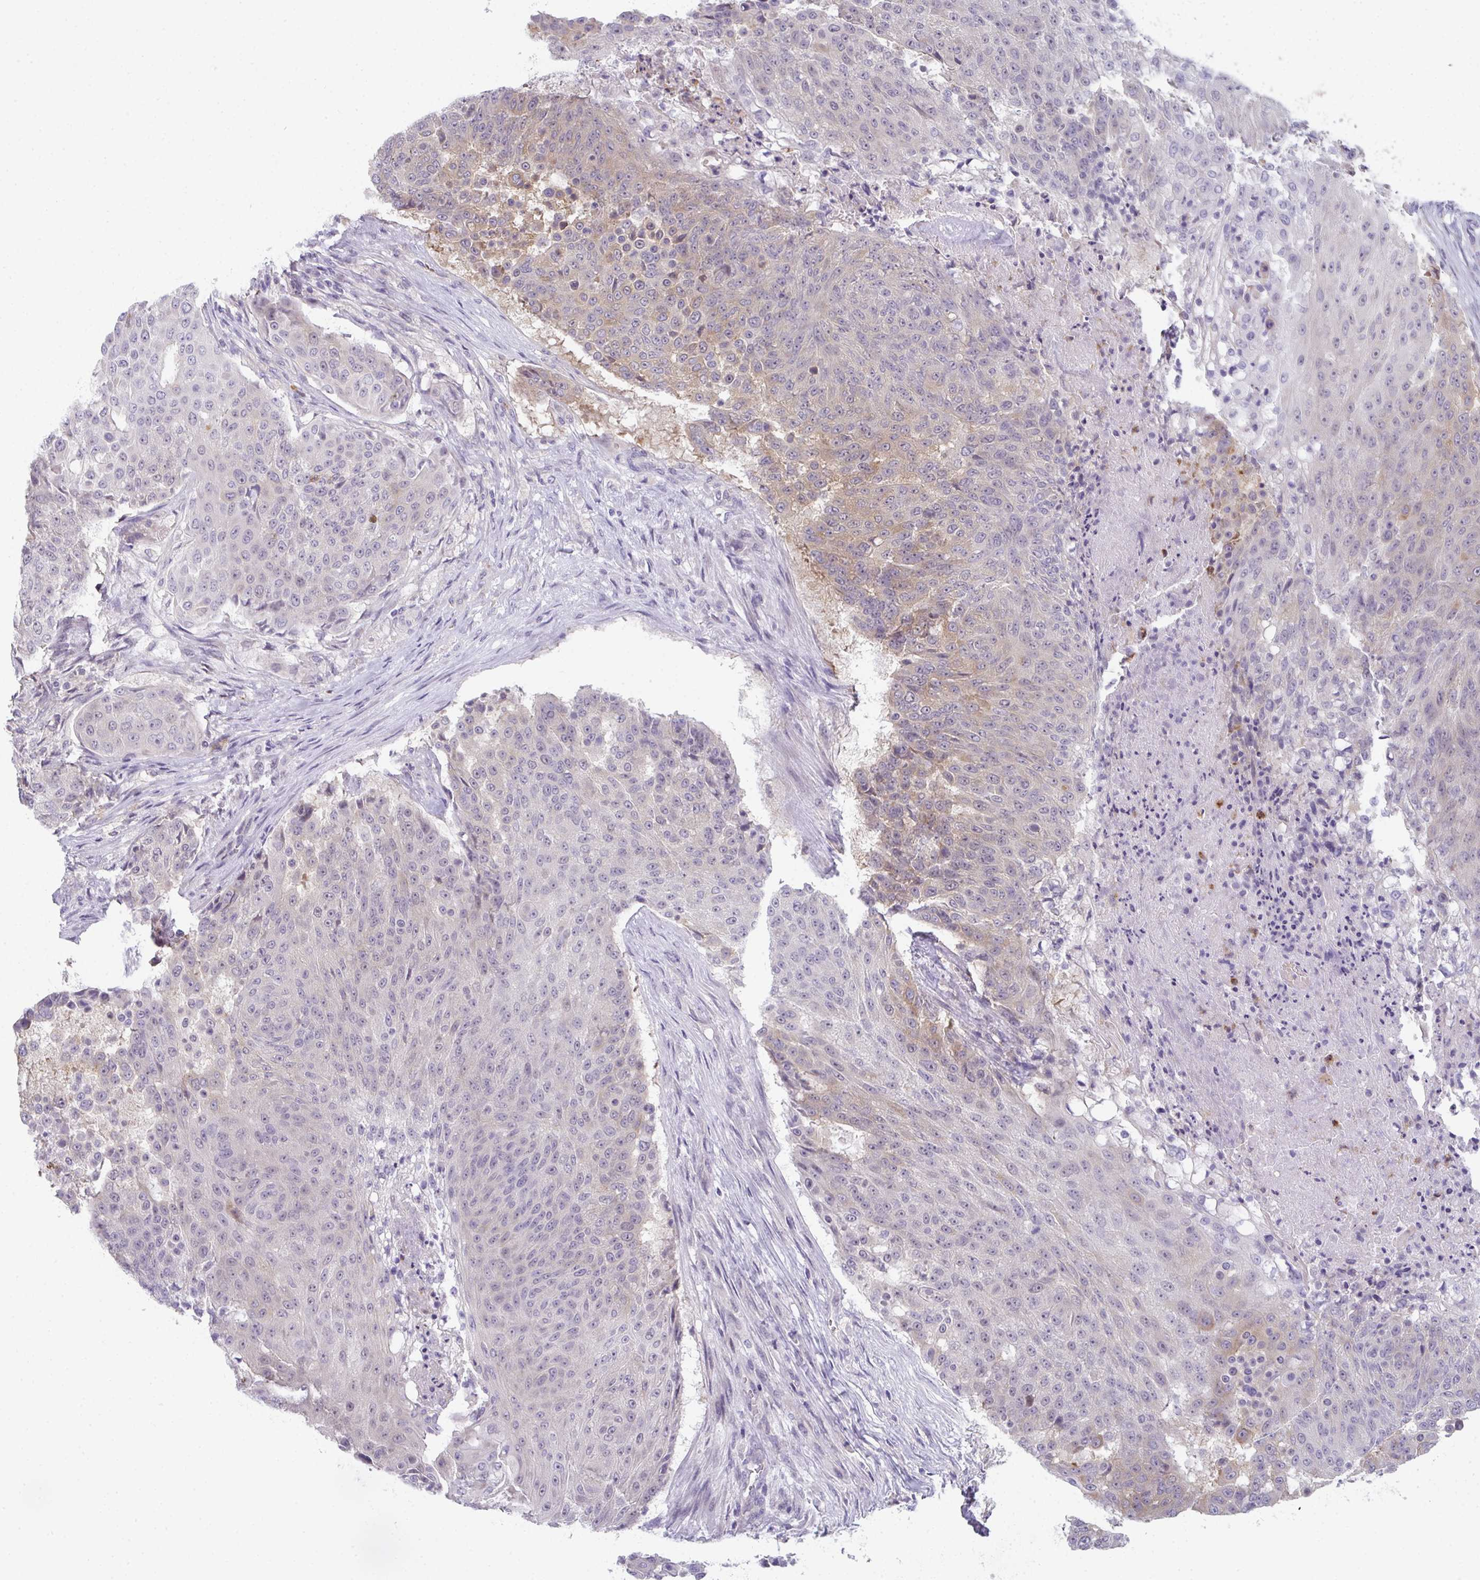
{"staining": {"intensity": "weak", "quantity": "25%-75%", "location": "cytoplasmic/membranous,nuclear"}, "tissue": "urothelial cancer", "cell_type": "Tumor cells", "image_type": "cancer", "snomed": [{"axis": "morphology", "description": "Urothelial carcinoma, High grade"}, {"axis": "topography", "description": "Urinary bladder"}], "caption": "Immunohistochemical staining of human high-grade urothelial carcinoma displays weak cytoplasmic/membranous and nuclear protein expression in about 25%-75% of tumor cells. (DAB (3,3'-diaminobenzidine) IHC with brightfield microscopy, high magnification).", "gene": "RIOK1", "patient": {"sex": "female", "age": 63}}